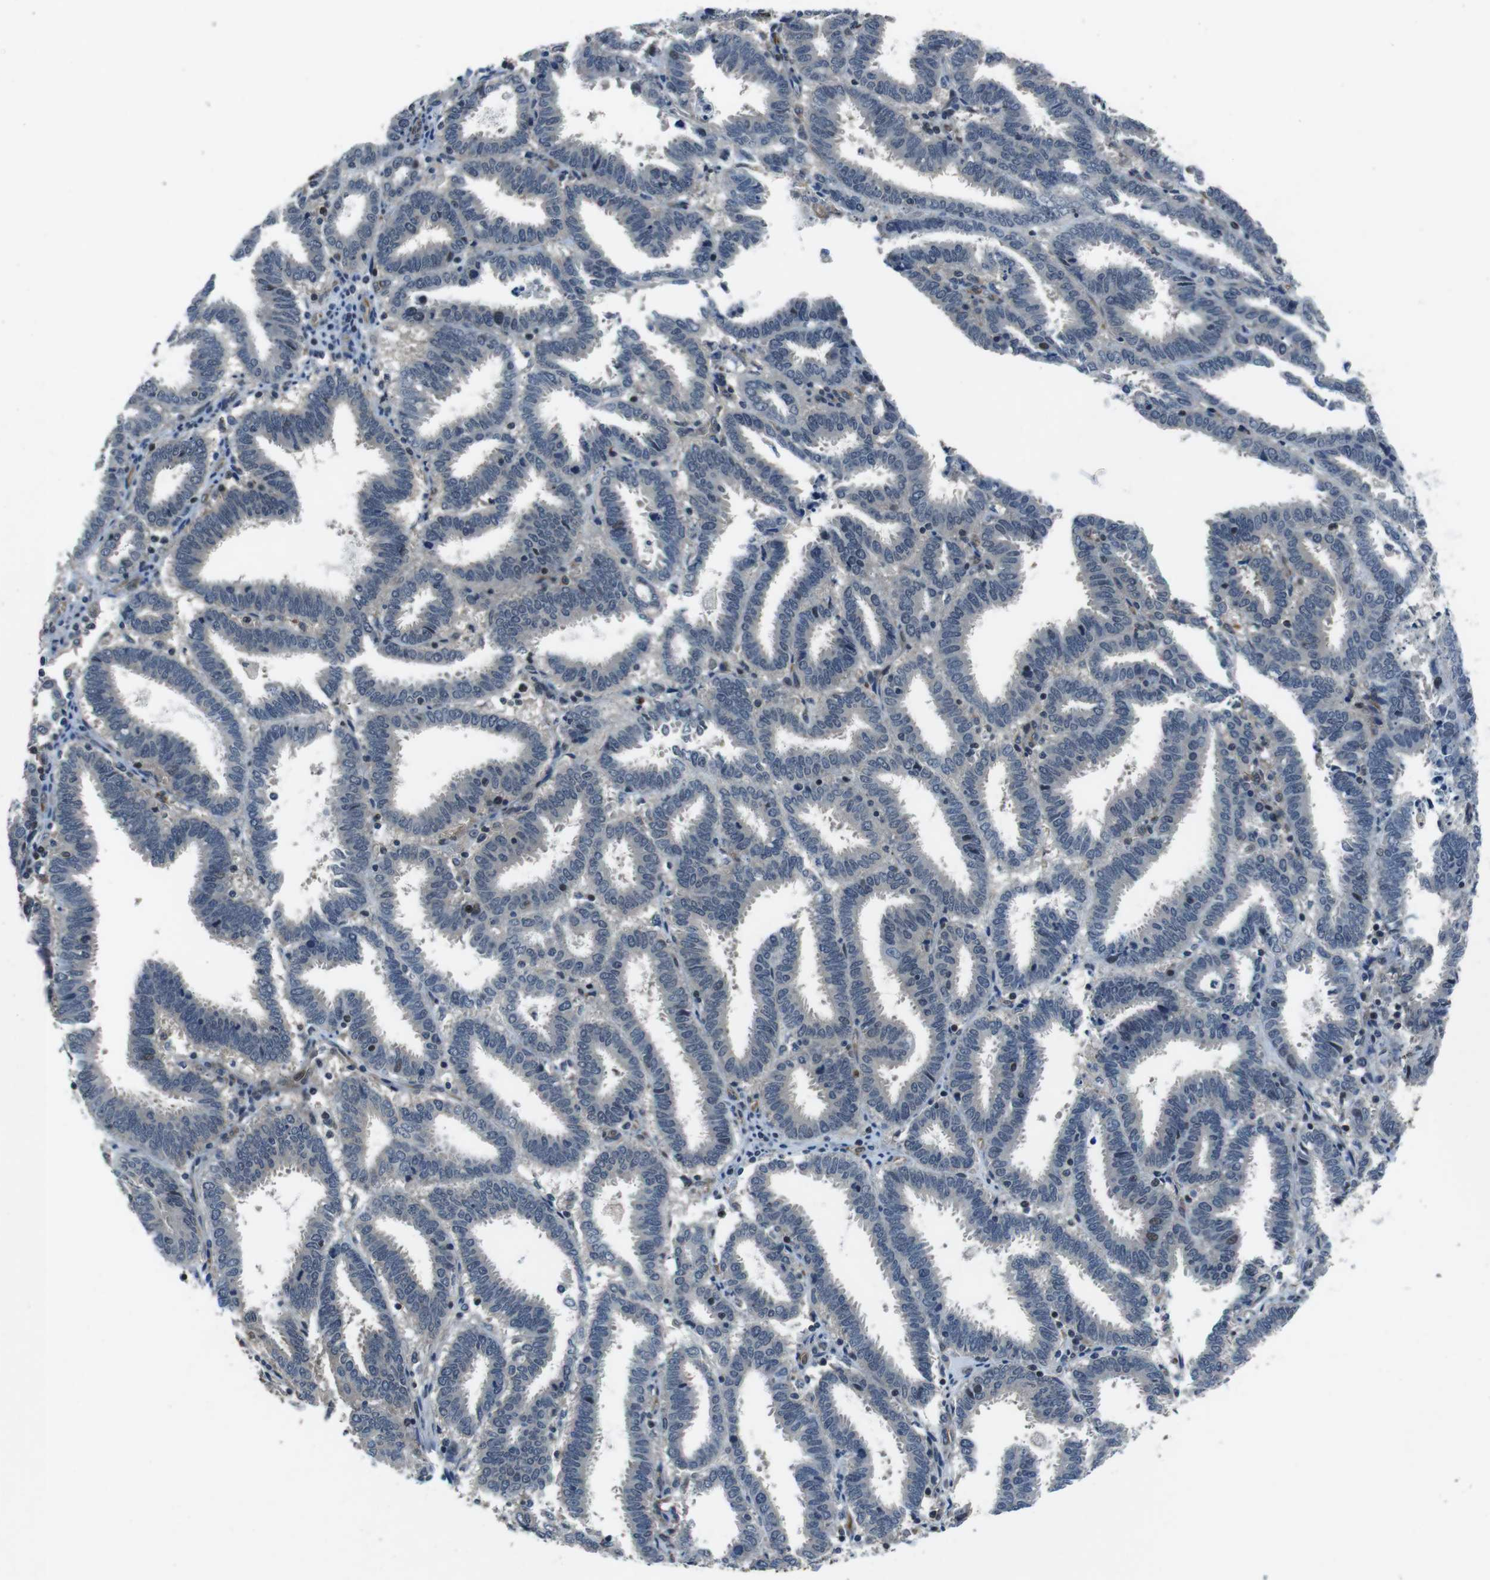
{"staining": {"intensity": "negative", "quantity": "none", "location": "none"}, "tissue": "endometrial cancer", "cell_type": "Tumor cells", "image_type": "cancer", "snomed": [{"axis": "morphology", "description": "Adenocarcinoma, NOS"}, {"axis": "topography", "description": "Uterus"}], "caption": "Immunohistochemistry photomicrograph of neoplastic tissue: adenocarcinoma (endometrial) stained with DAB displays no significant protein expression in tumor cells. (Brightfield microscopy of DAB IHC at high magnification).", "gene": "LRRC49", "patient": {"sex": "female", "age": 83}}